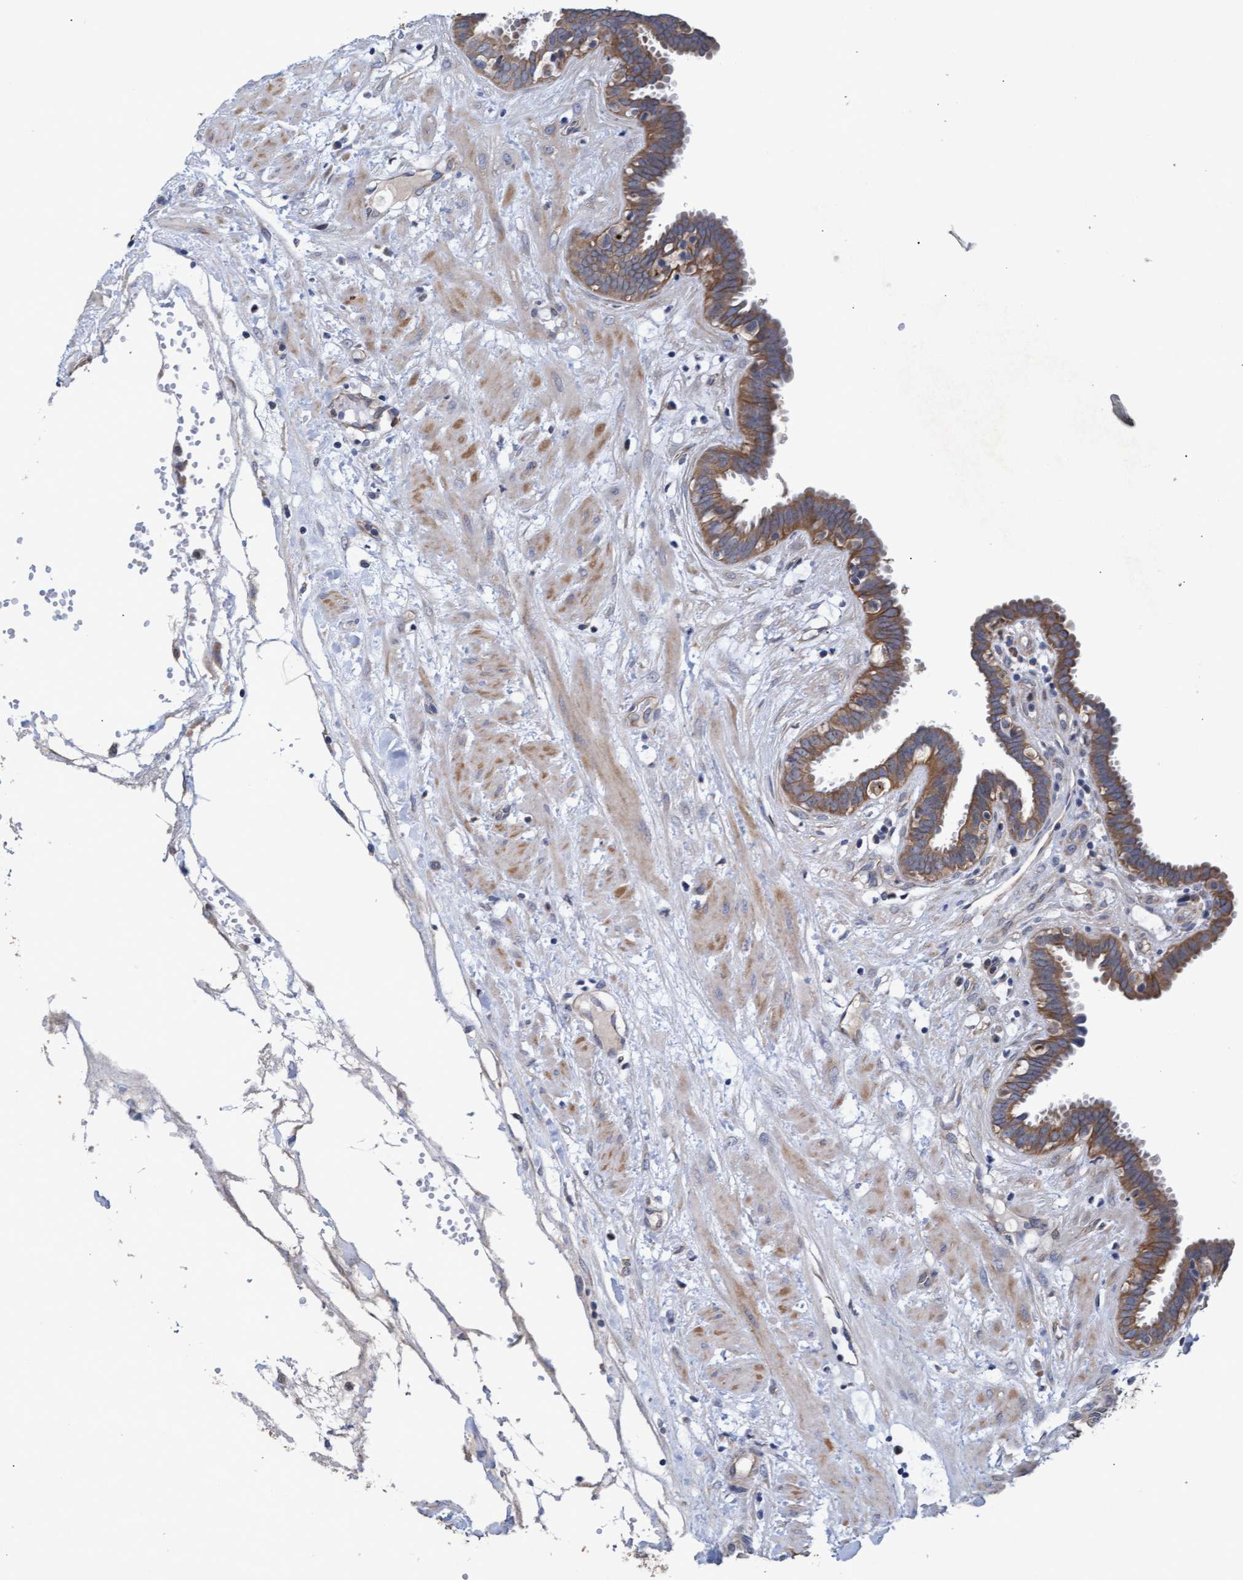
{"staining": {"intensity": "moderate", "quantity": ">75%", "location": "cytoplasmic/membranous"}, "tissue": "fallopian tube", "cell_type": "Glandular cells", "image_type": "normal", "snomed": [{"axis": "morphology", "description": "Normal tissue, NOS"}, {"axis": "topography", "description": "Fallopian tube"}, {"axis": "topography", "description": "Placenta"}], "caption": "Brown immunohistochemical staining in unremarkable human fallopian tube reveals moderate cytoplasmic/membranous expression in approximately >75% of glandular cells. The protein is stained brown, and the nuclei are stained in blue (DAB (3,3'-diaminobenzidine) IHC with brightfield microscopy, high magnification).", "gene": "MRPL38", "patient": {"sex": "female", "age": 32}}